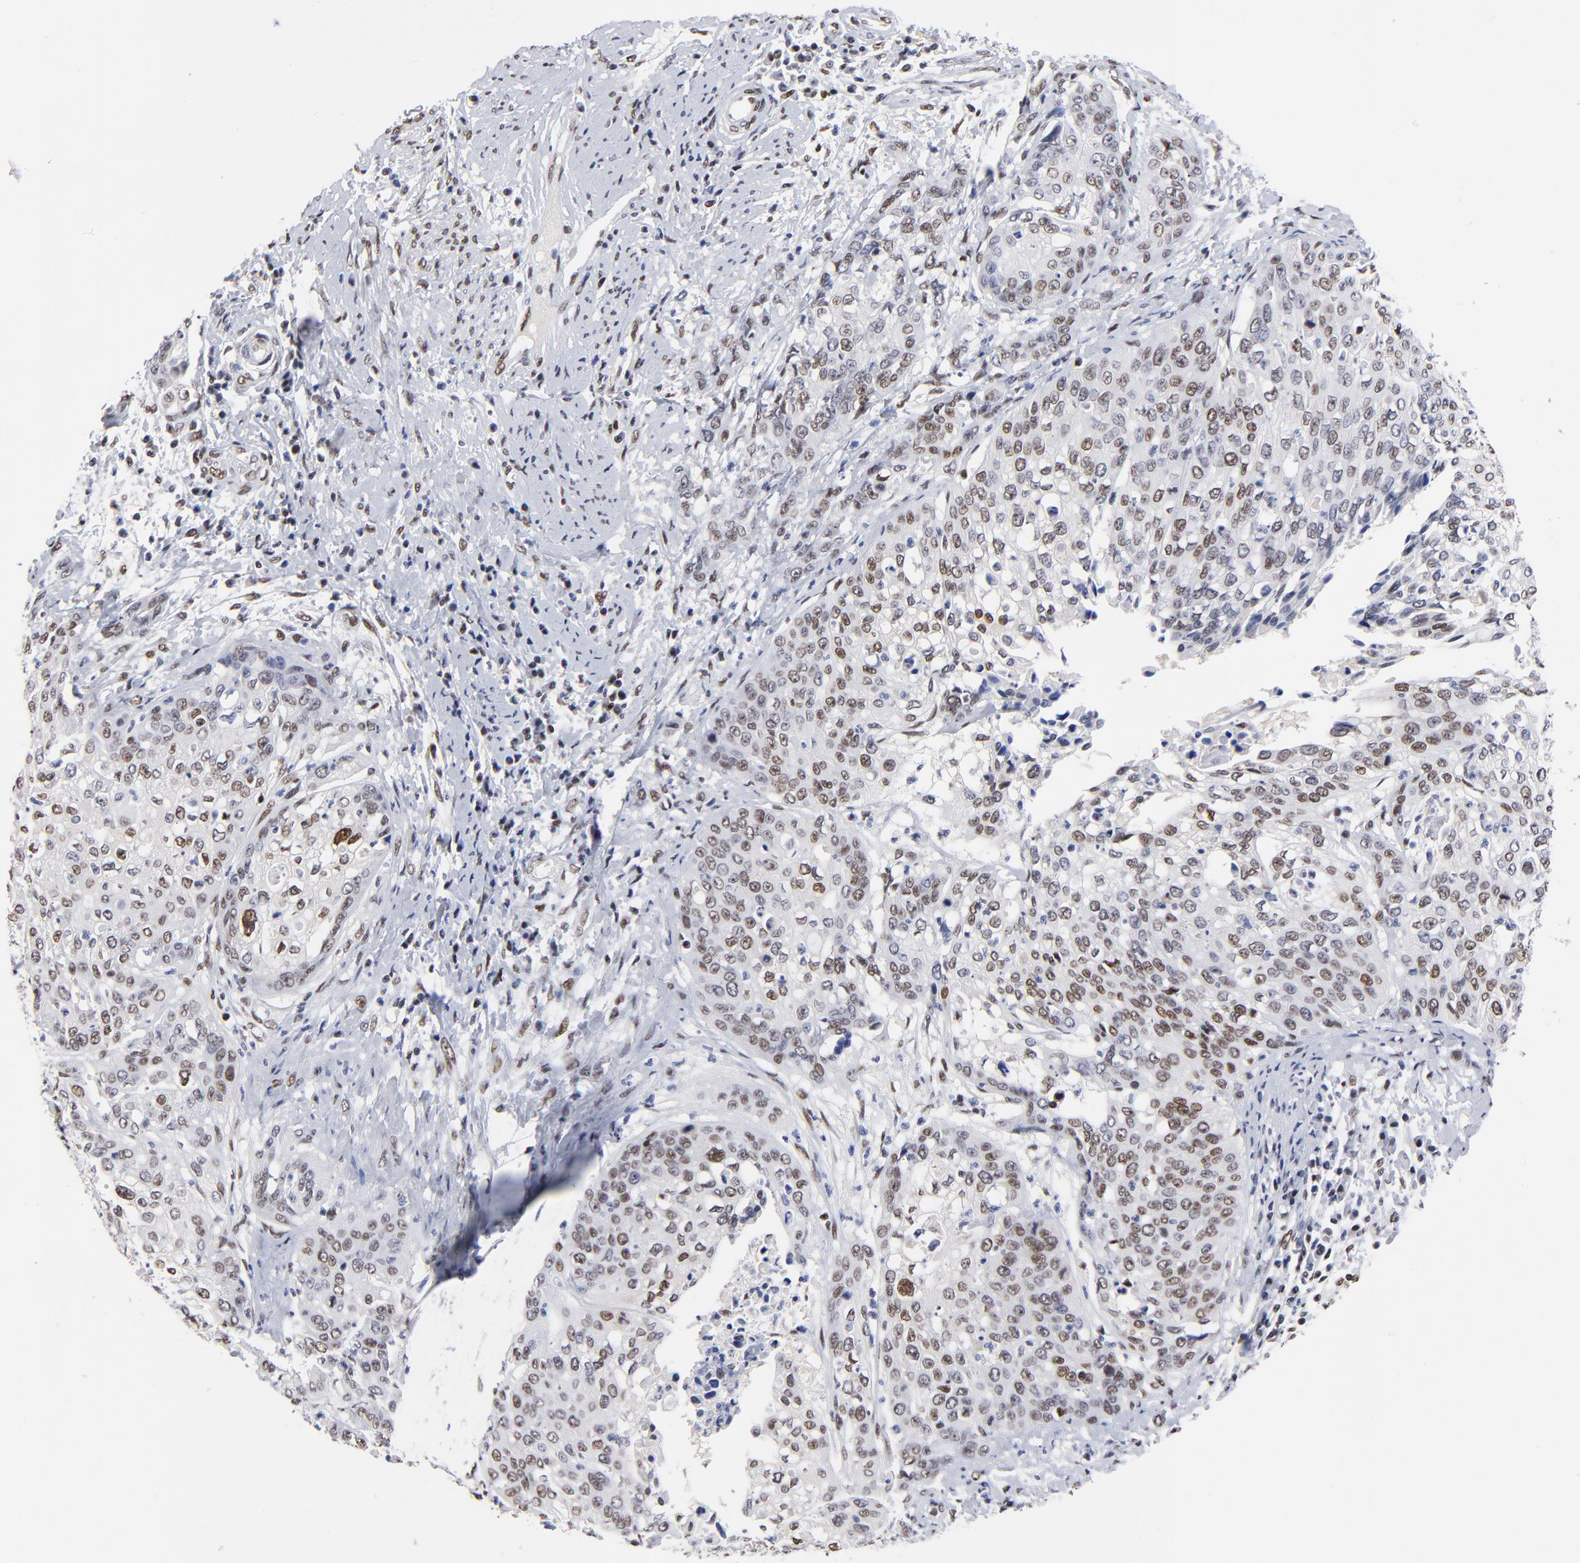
{"staining": {"intensity": "moderate", "quantity": "25%-75%", "location": "nuclear"}, "tissue": "cervical cancer", "cell_type": "Tumor cells", "image_type": "cancer", "snomed": [{"axis": "morphology", "description": "Squamous cell carcinoma, NOS"}, {"axis": "topography", "description": "Cervix"}], "caption": "DAB immunohistochemical staining of human cervical cancer (squamous cell carcinoma) exhibits moderate nuclear protein positivity in about 25%-75% of tumor cells.", "gene": "ZMYM3", "patient": {"sex": "female", "age": 41}}